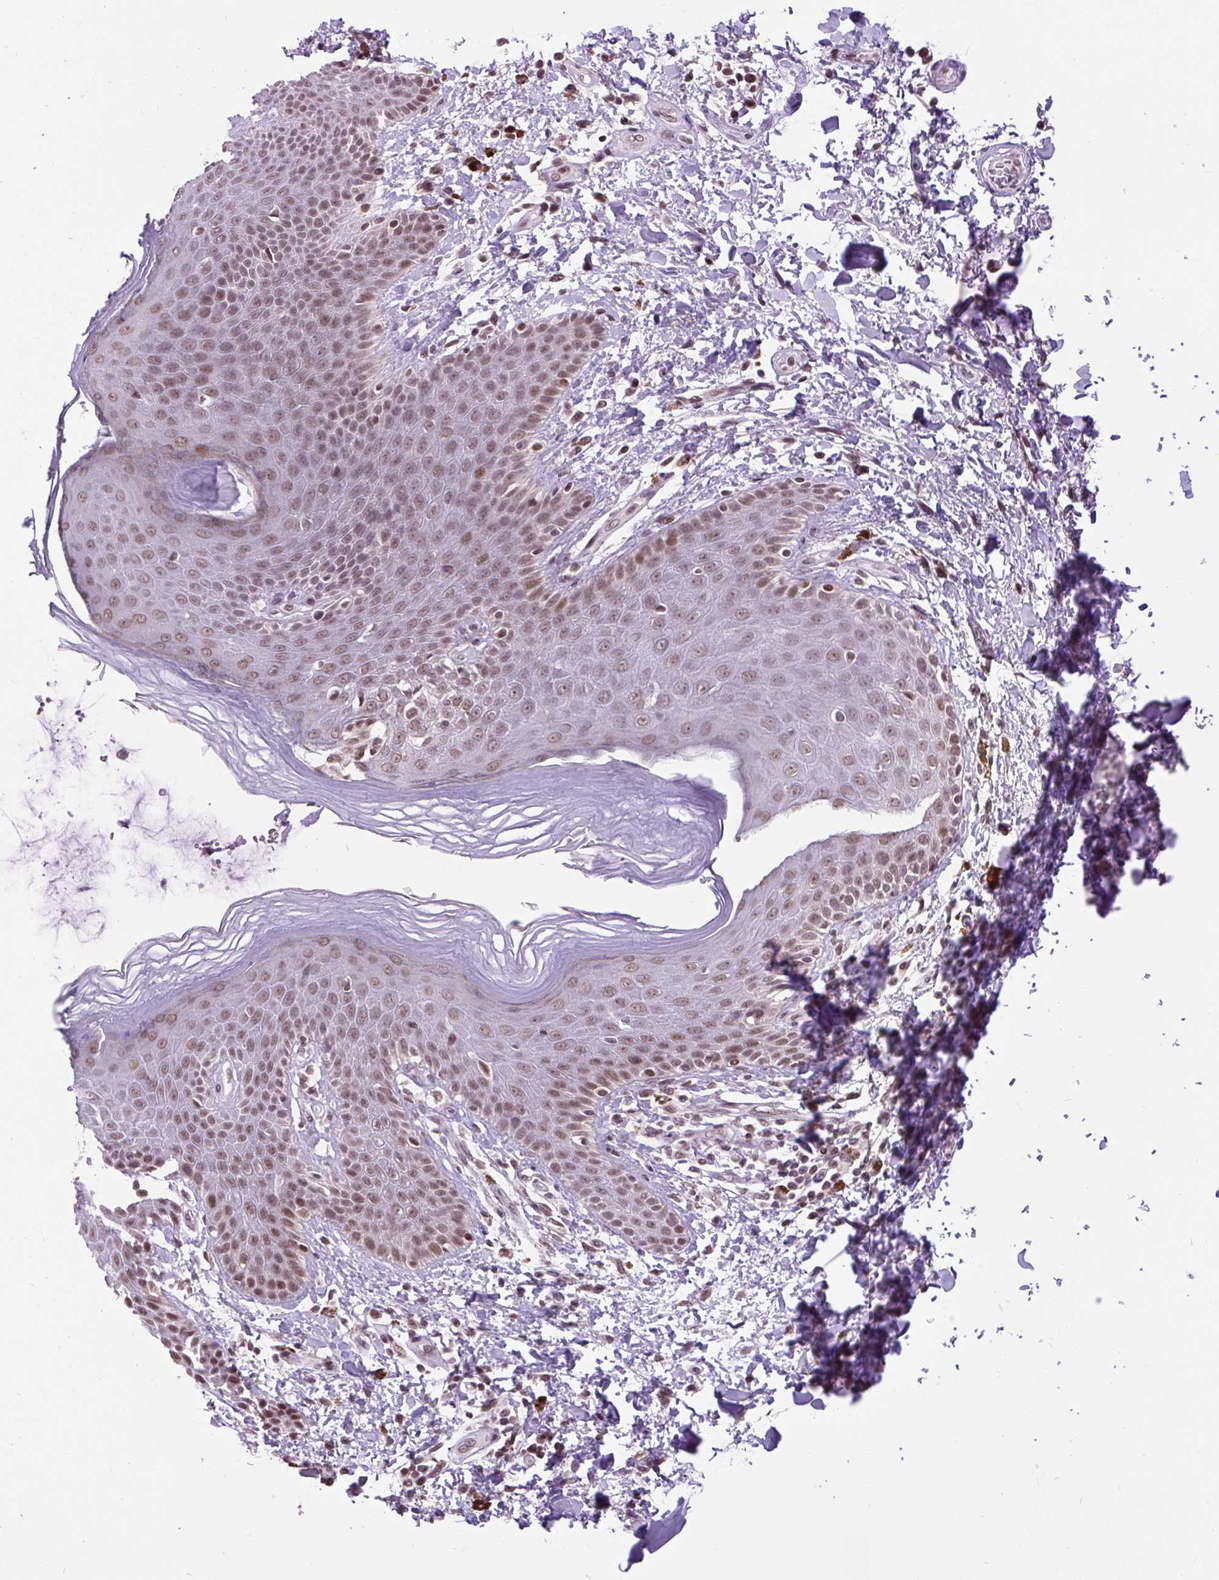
{"staining": {"intensity": "moderate", "quantity": ">75%", "location": "nuclear"}, "tissue": "skin", "cell_type": "Epidermal cells", "image_type": "normal", "snomed": [{"axis": "morphology", "description": "Normal tissue, NOS"}, {"axis": "topography", "description": "Peripheral nerve tissue"}], "caption": "The photomicrograph displays immunohistochemical staining of unremarkable skin. There is moderate nuclear staining is appreciated in about >75% of epidermal cells. The staining is performed using DAB brown chromogen to label protein expression. The nuclei are counter-stained blue using hematoxylin.", "gene": "ZNF672", "patient": {"sex": "male", "age": 51}}